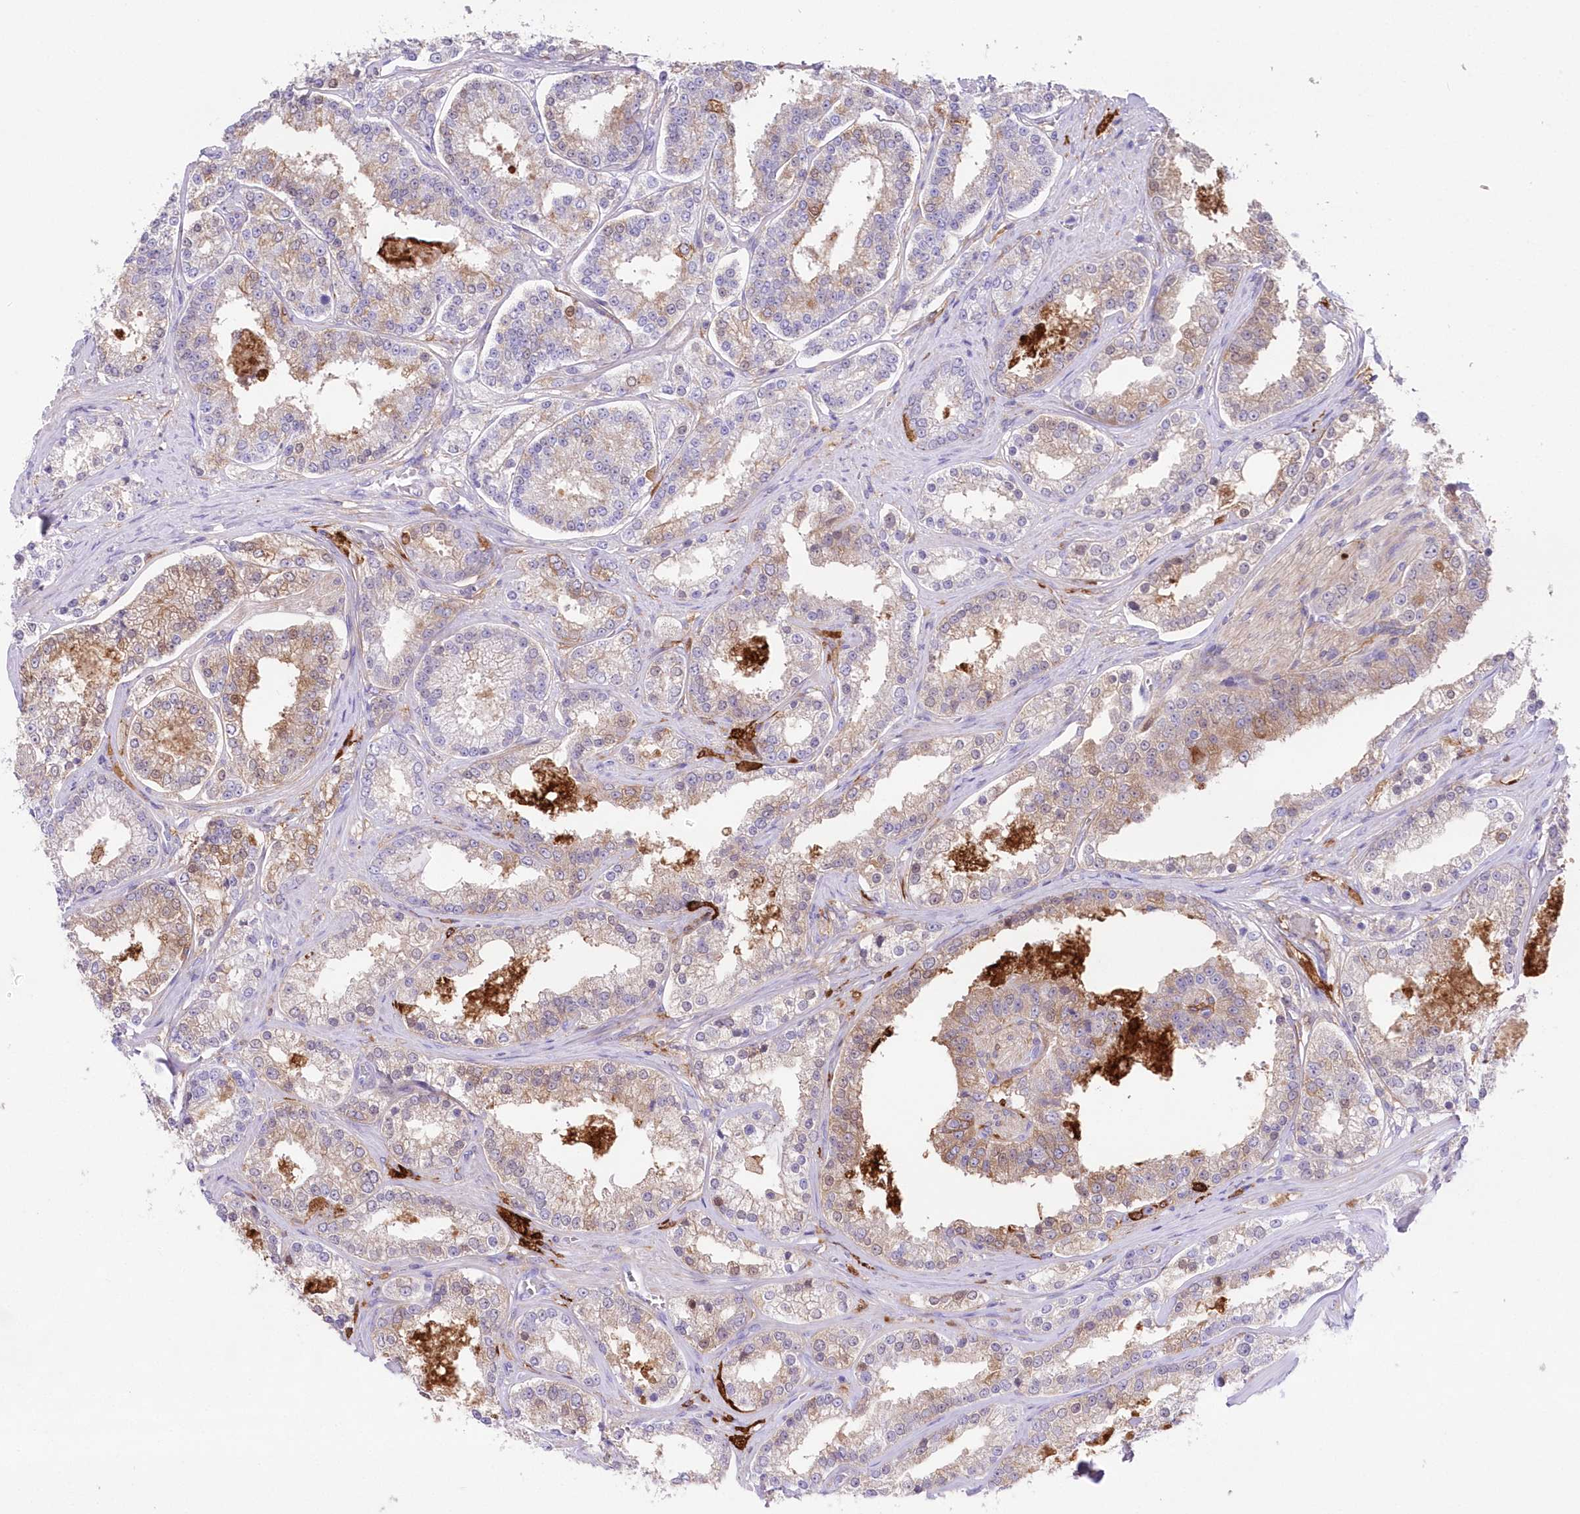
{"staining": {"intensity": "weak", "quantity": "25%-75%", "location": "cytoplasmic/membranous"}, "tissue": "prostate cancer", "cell_type": "Tumor cells", "image_type": "cancer", "snomed": [{"axis": "morphology", "description": "Normal tissue, NOS"}, {"axis": "morphology", "description": "Adenocarcinoma, High grade"}, {"axis": "topography", "description": "Prostate"}], "caption": "Human adenocarcinoma (high-grade) (prostate) stained with a protein marker displays weak staining in tumor cells.", "gene": "DNAJC19", "patient": {"sex": "male", "age": 83}}